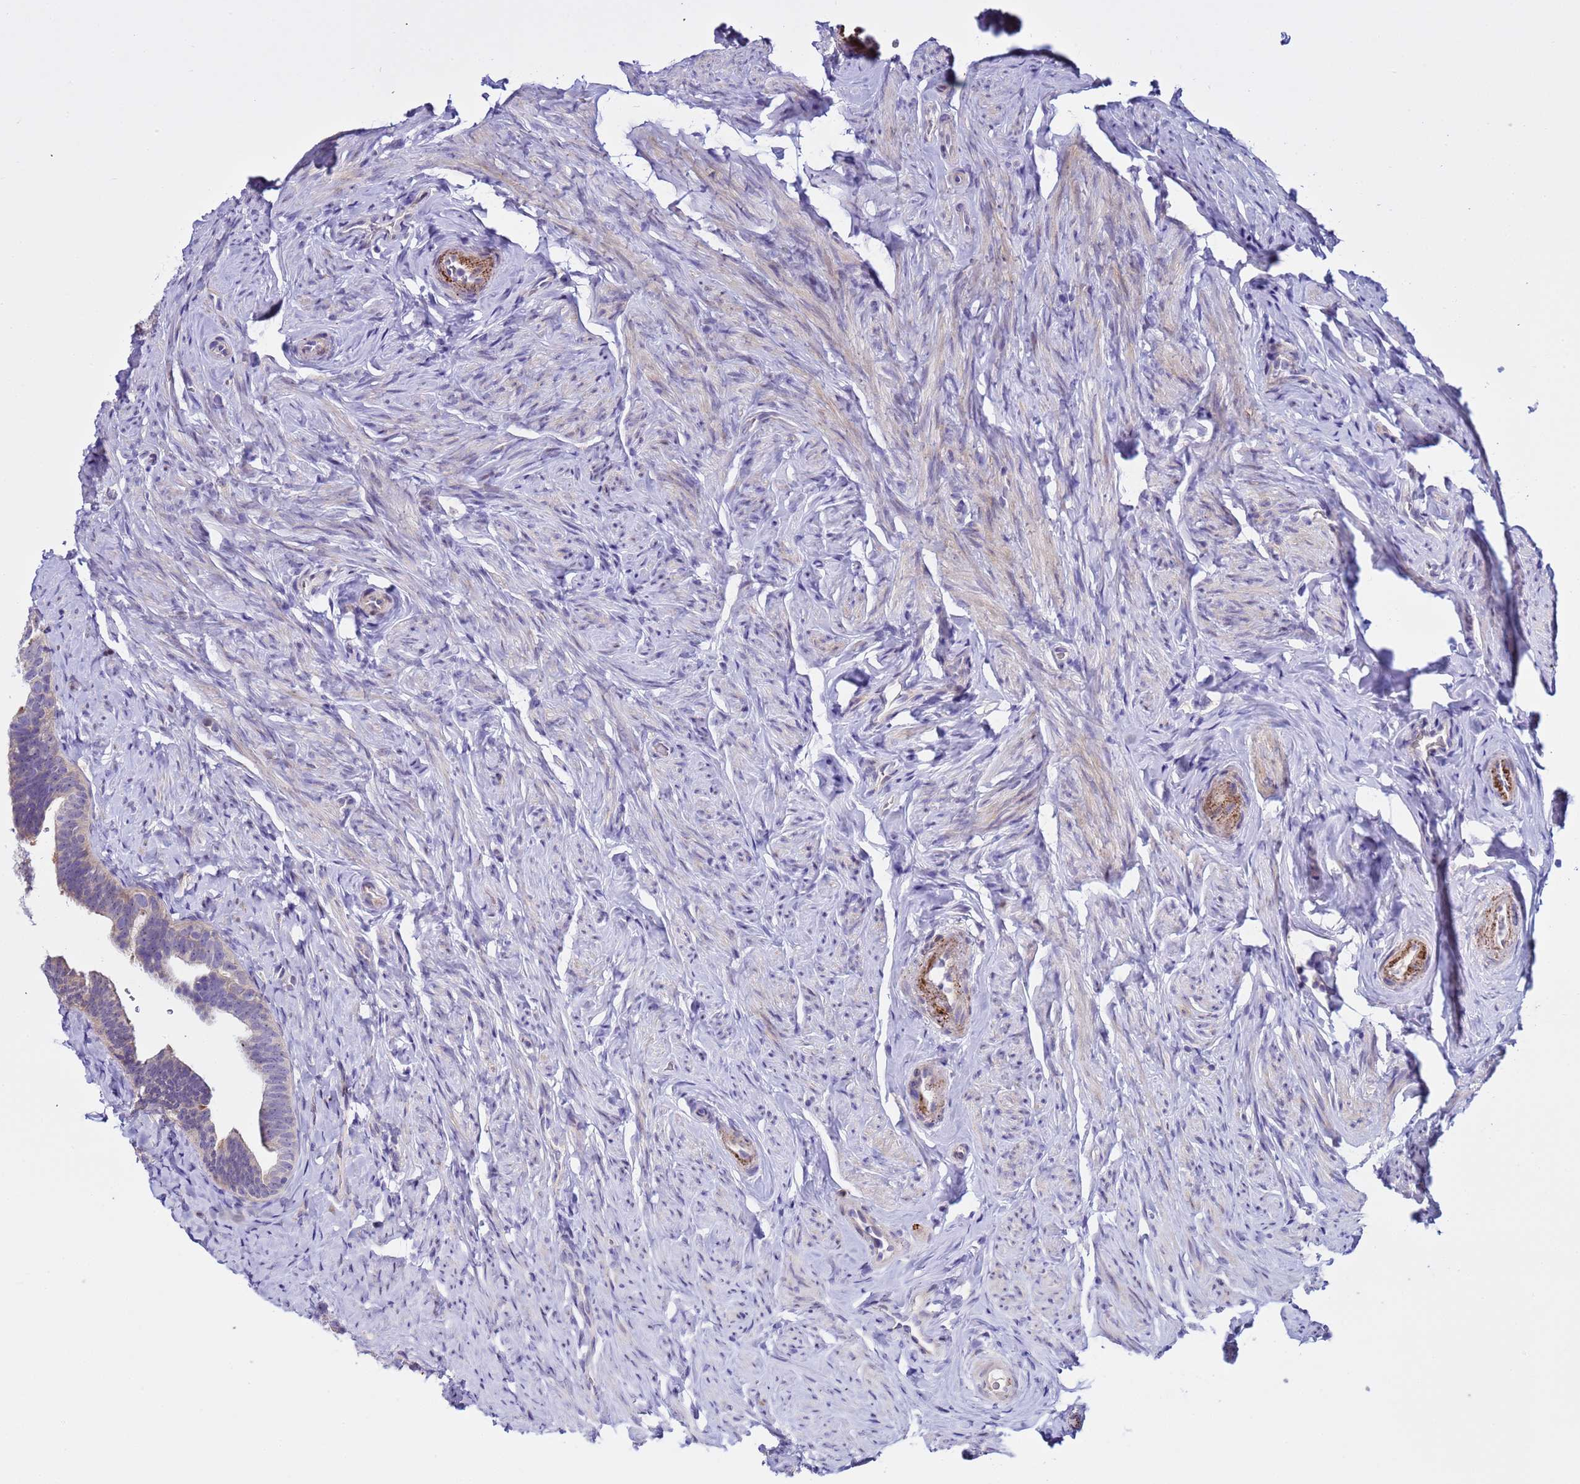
{"staining": {"intensity": "weak", "quantity": "25%-75%", "location": "cytoplasmic/membranous"}, "tissue": "fallopian tube", "cell_type": "Glandular cells", "image_type": "normal", "snomed": [{"axis": "morphology", "description": "Normal tissue, NOS"}, {"axis": "topography", "description": "Fallopian tube"}], "caption": "Immunohistochemistry (IHC) histopathology image of benign fallopian tube: fallopian tube stained using IHC shows low levels of weak protein expression localized specifically in the cytoplasmic/membranous of glandular cells, appearing as a cytoplasmic/membranous brown color.", "gene": "IGSF11", "patient": {"sex": "female", "age": 39}}